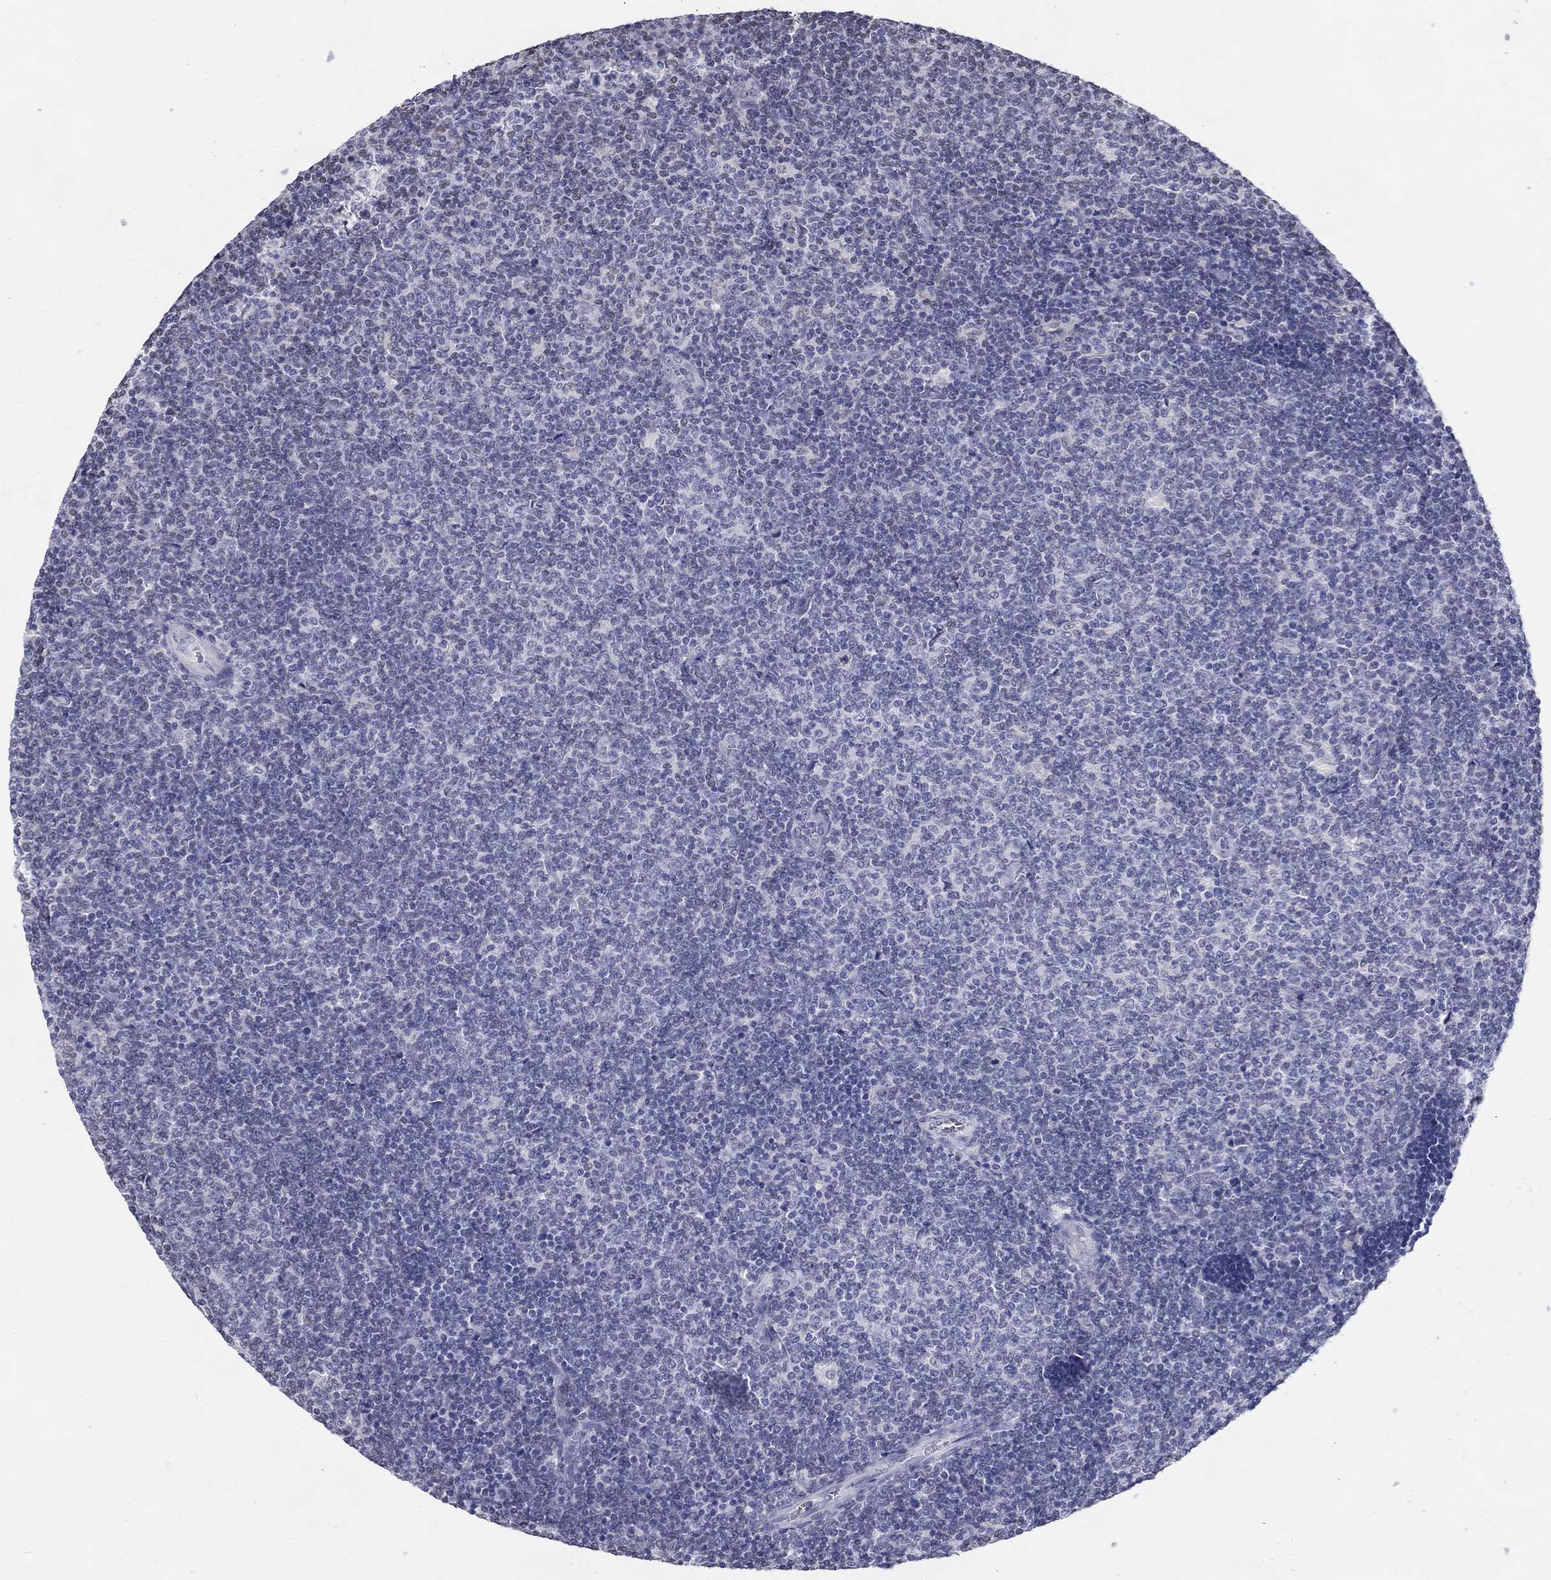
{"staining": {"intensity": "negative", "quantity": "none", "location": "none"}, "tissue": "lymphoma", "cell_type": "Tumor cells", "image_type": "cancer", "snomed": [{"axis": "morphology", "description": "Malignant lymphoma, non-Hodgkin's type, Low grade"}, {"axis": "topography", "description": "Lymph node"}], "caption": "A micrograph of human lymphoma is negative for staining in tumor cells. (Stains: DAB IHC with hematoxylin counter stain, Microscopy: brightfield microscopy at high magnification).", "gene": "GUCA1A", "patient": {"sex": "male", "age": 52}}